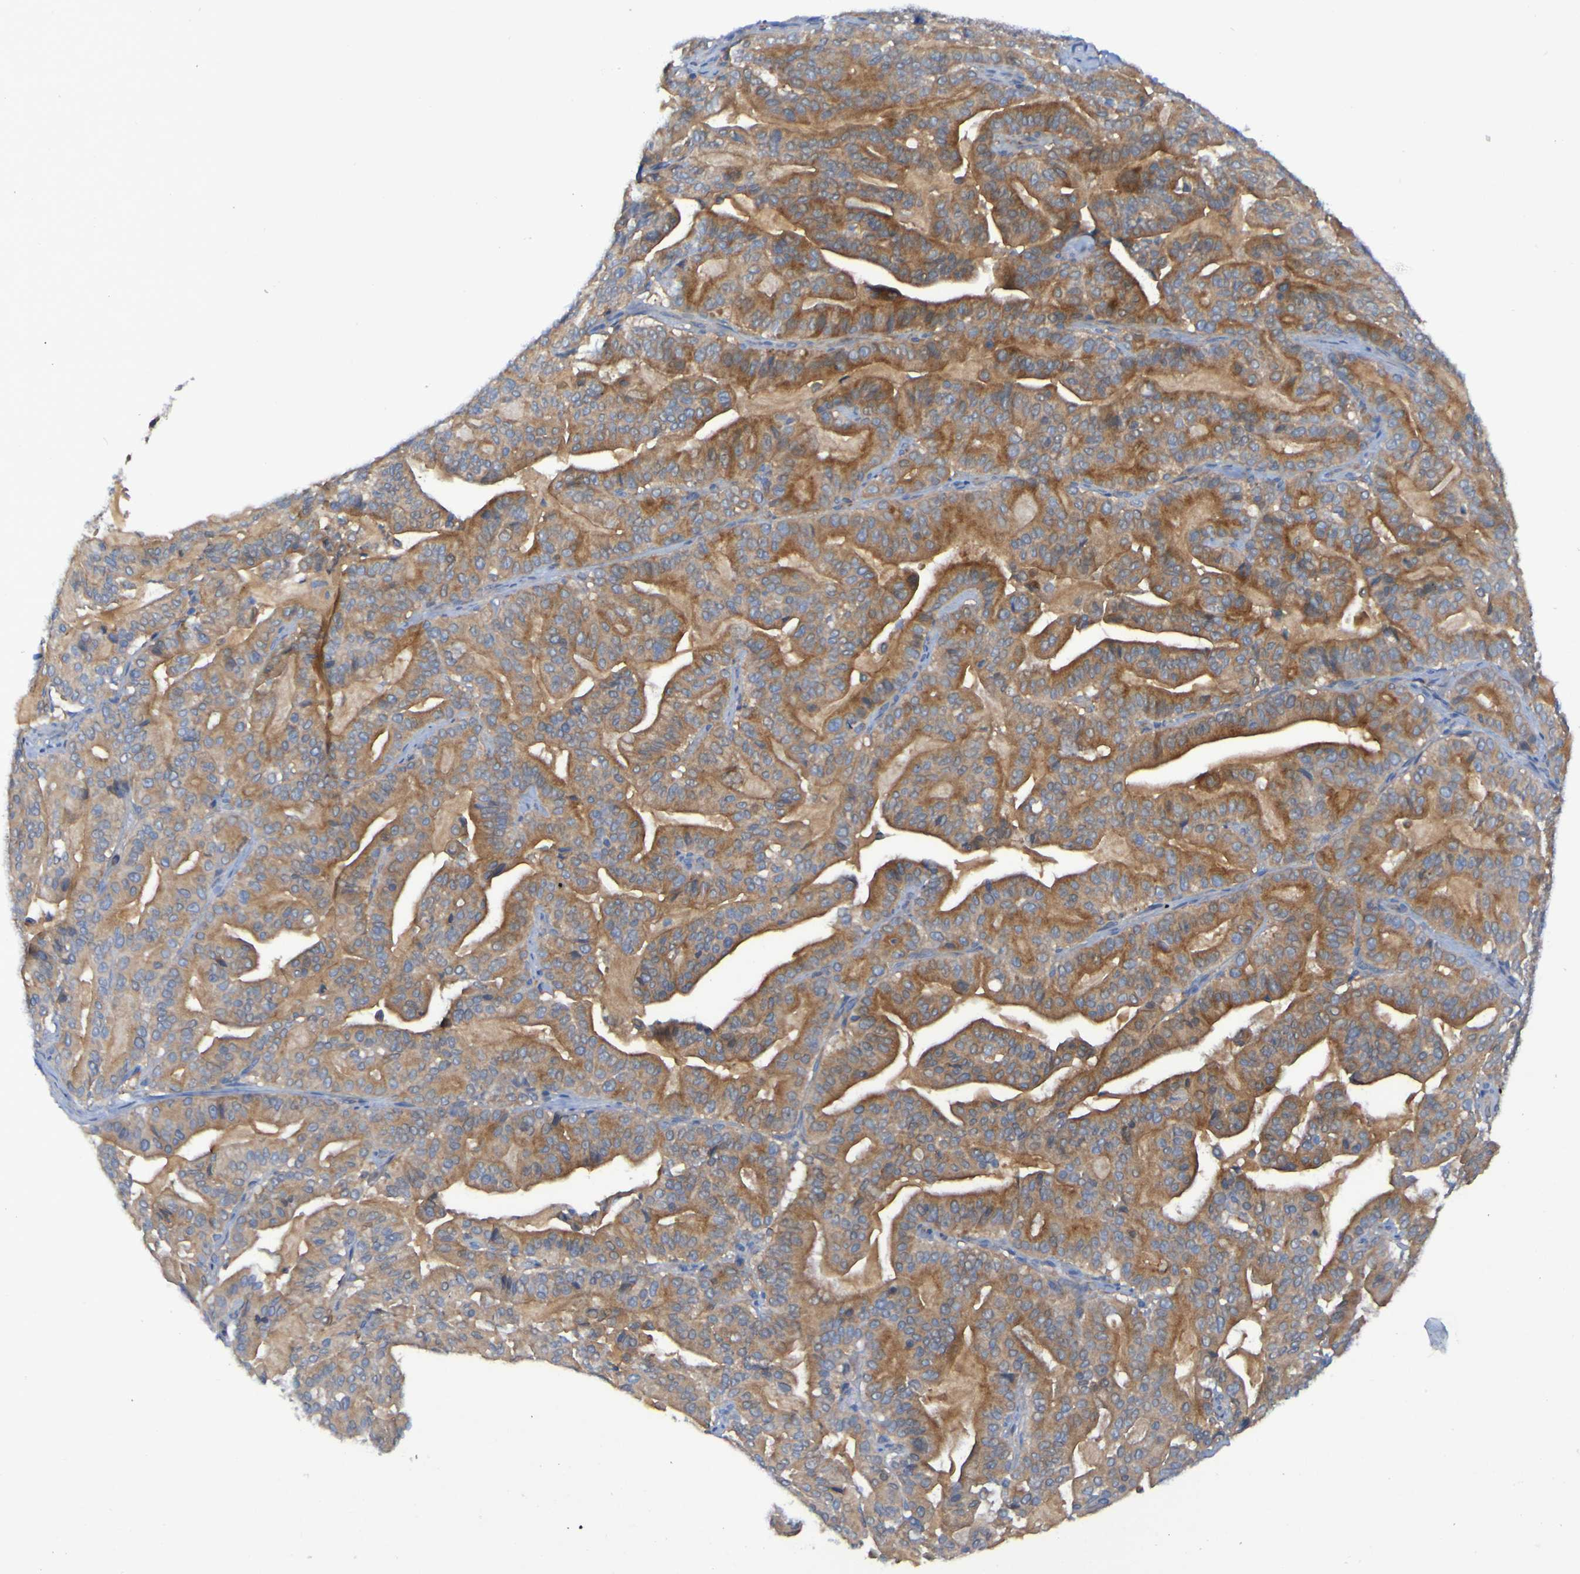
{"staining": {"intensity": "moderate", "quantity": ">75%", "location": "cytoplasmic/membranous"}, "tissue": "pancreatic cancer", "cell_type": "Tumor cells", "image_type": "cancer", "snomed": [{"axis": "morphology", "description": "Adenocarcinoma, NOS"}, {"axis": "topography", "description": "Pancreas"}], "caption": "Tumor cells reveal medium levels of moderate cytoplasmic/membranous expression in about >75% of cells in human pancreatic cancer. The staining was performed using DAB to visualize the protein expression in brown, while the nuclei were stained in blue with hematoxylin (Magnification: 20x).", "gene": "ARHGEF16", "patient": {"sex": "male", "age": 63}}